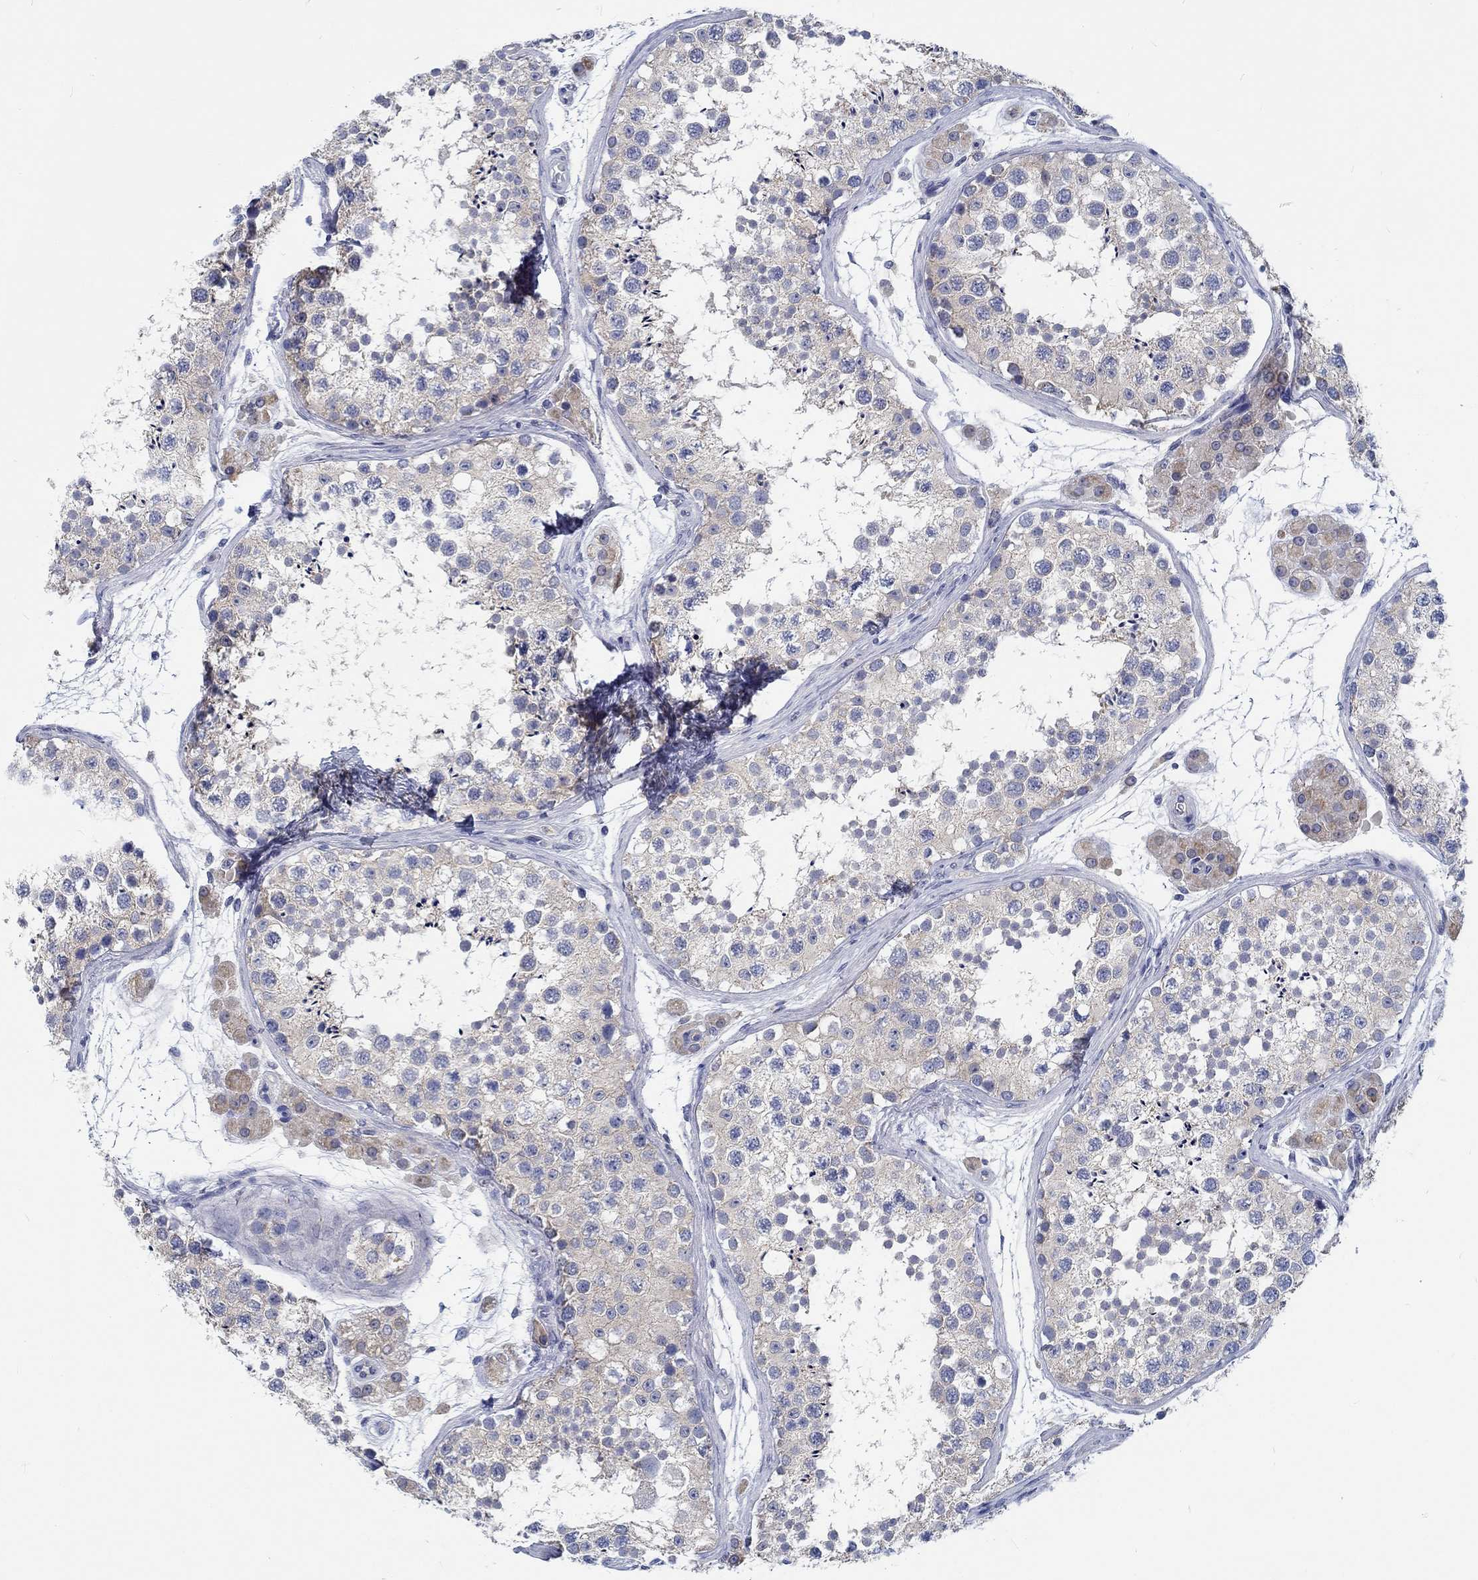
{"staining": {"intensity": "weak", "quantity": "<25%", "location": "cytoplasmic/membranous"}, "tissue": "testis", "cell_type": "Cells in seminiferous ducts", "image_type": "normal", "snomed": [{"axis": "morphology", "description": "Normal tissue, NOS"}, {"axis": "topography", "description": "Testis"}], "caption": "Immunohistochemistry (IHC) micrograph of unremarkable testis: testis stained with DAB (3,3'-diaminobenzidine) reveals no significant protein positivity in cells in seminiferous ducts.", "gene": "MYBPC1", "patient": {"sex": "male", "age": 41}}